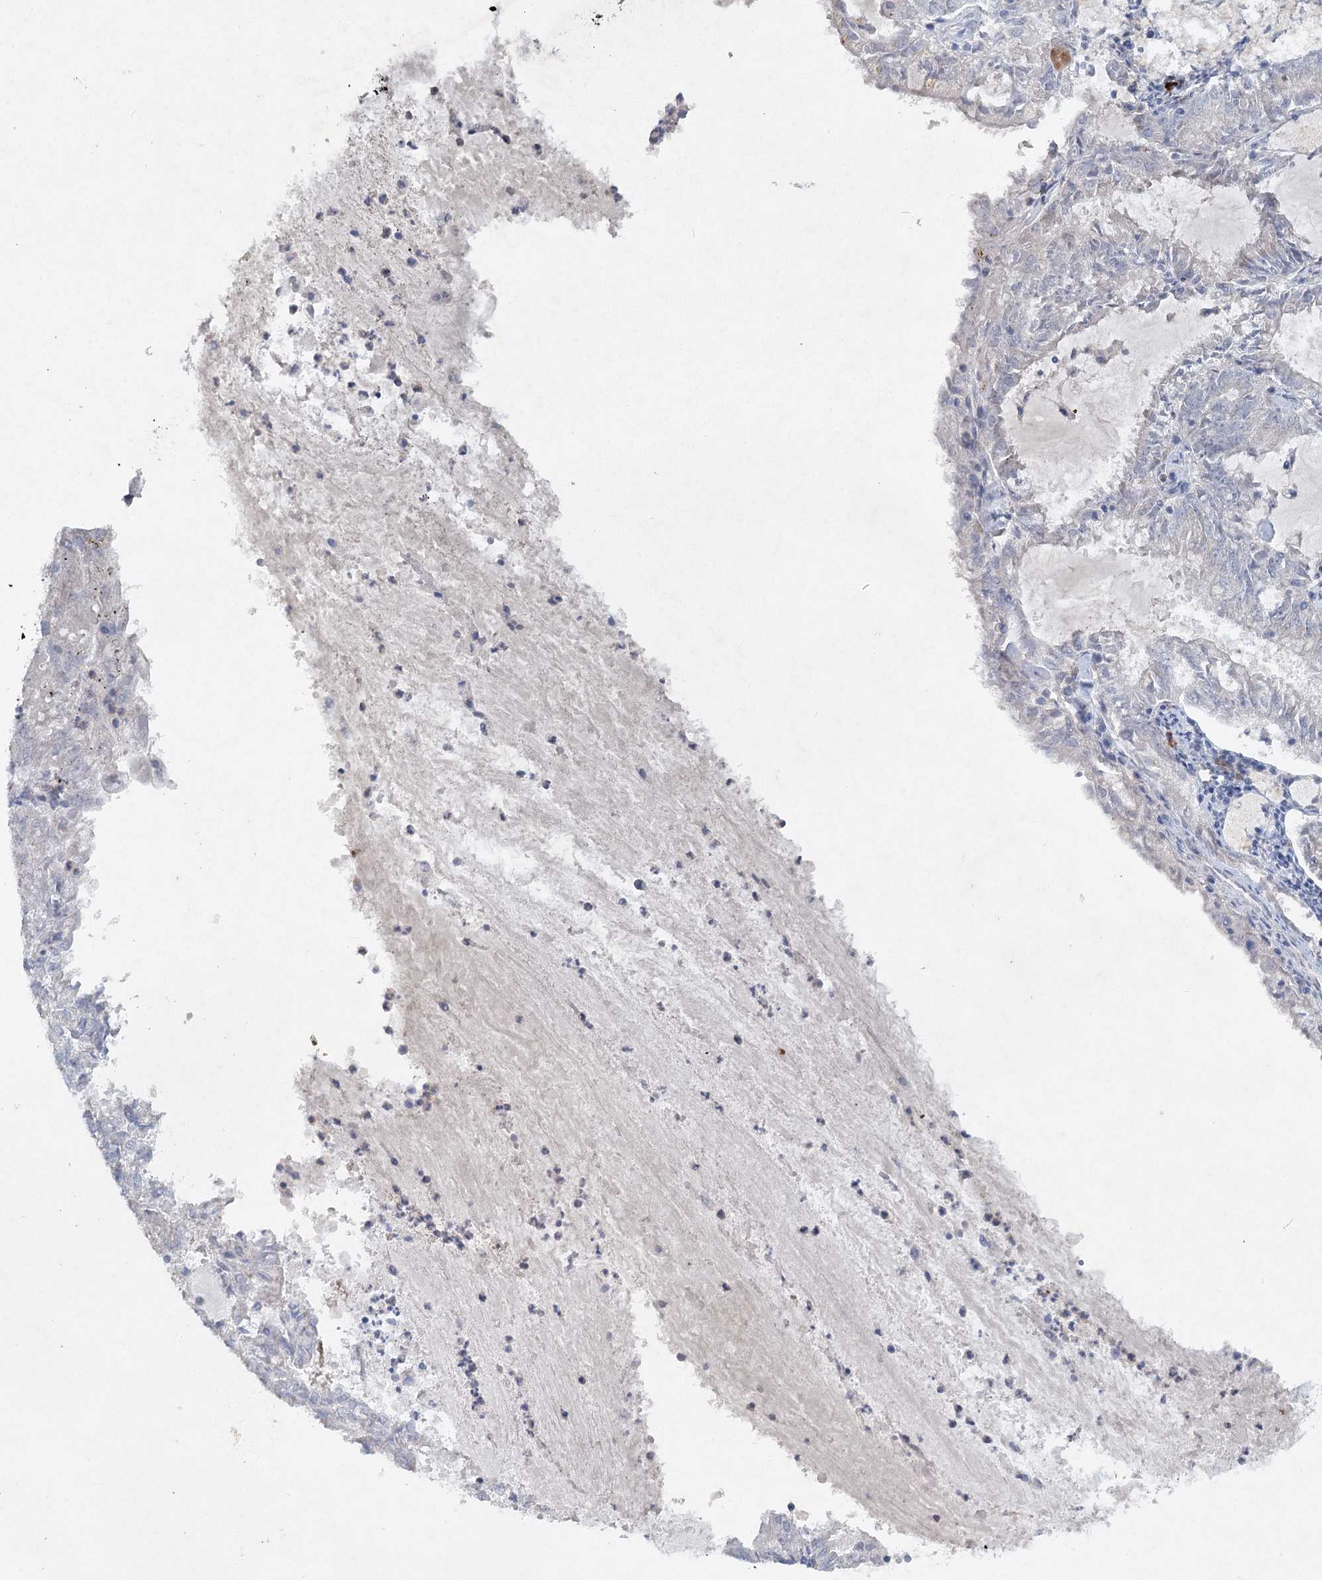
{"staining": {"intensity": "negative", "quantity": "none", "location": "none"}, "tissue": "endometrial cancer", "cell_type": "Tumor cells", "image_type": "cancer", "snomed": [{"axis": "morphology", "description": "Adenocarcinoma, NOS"}, {"axis": "topography", "description": "Endometrium"}], "caption": "High magnification brightfield microscopy of endometrial cancer (adenocarcinoma) stained with DAB (brown) and counterstained with hematoxylin (blue): tumor cells show no significant positivity.", "gene": "RFX6", "patient": {"sex": "female", "age": 57}}